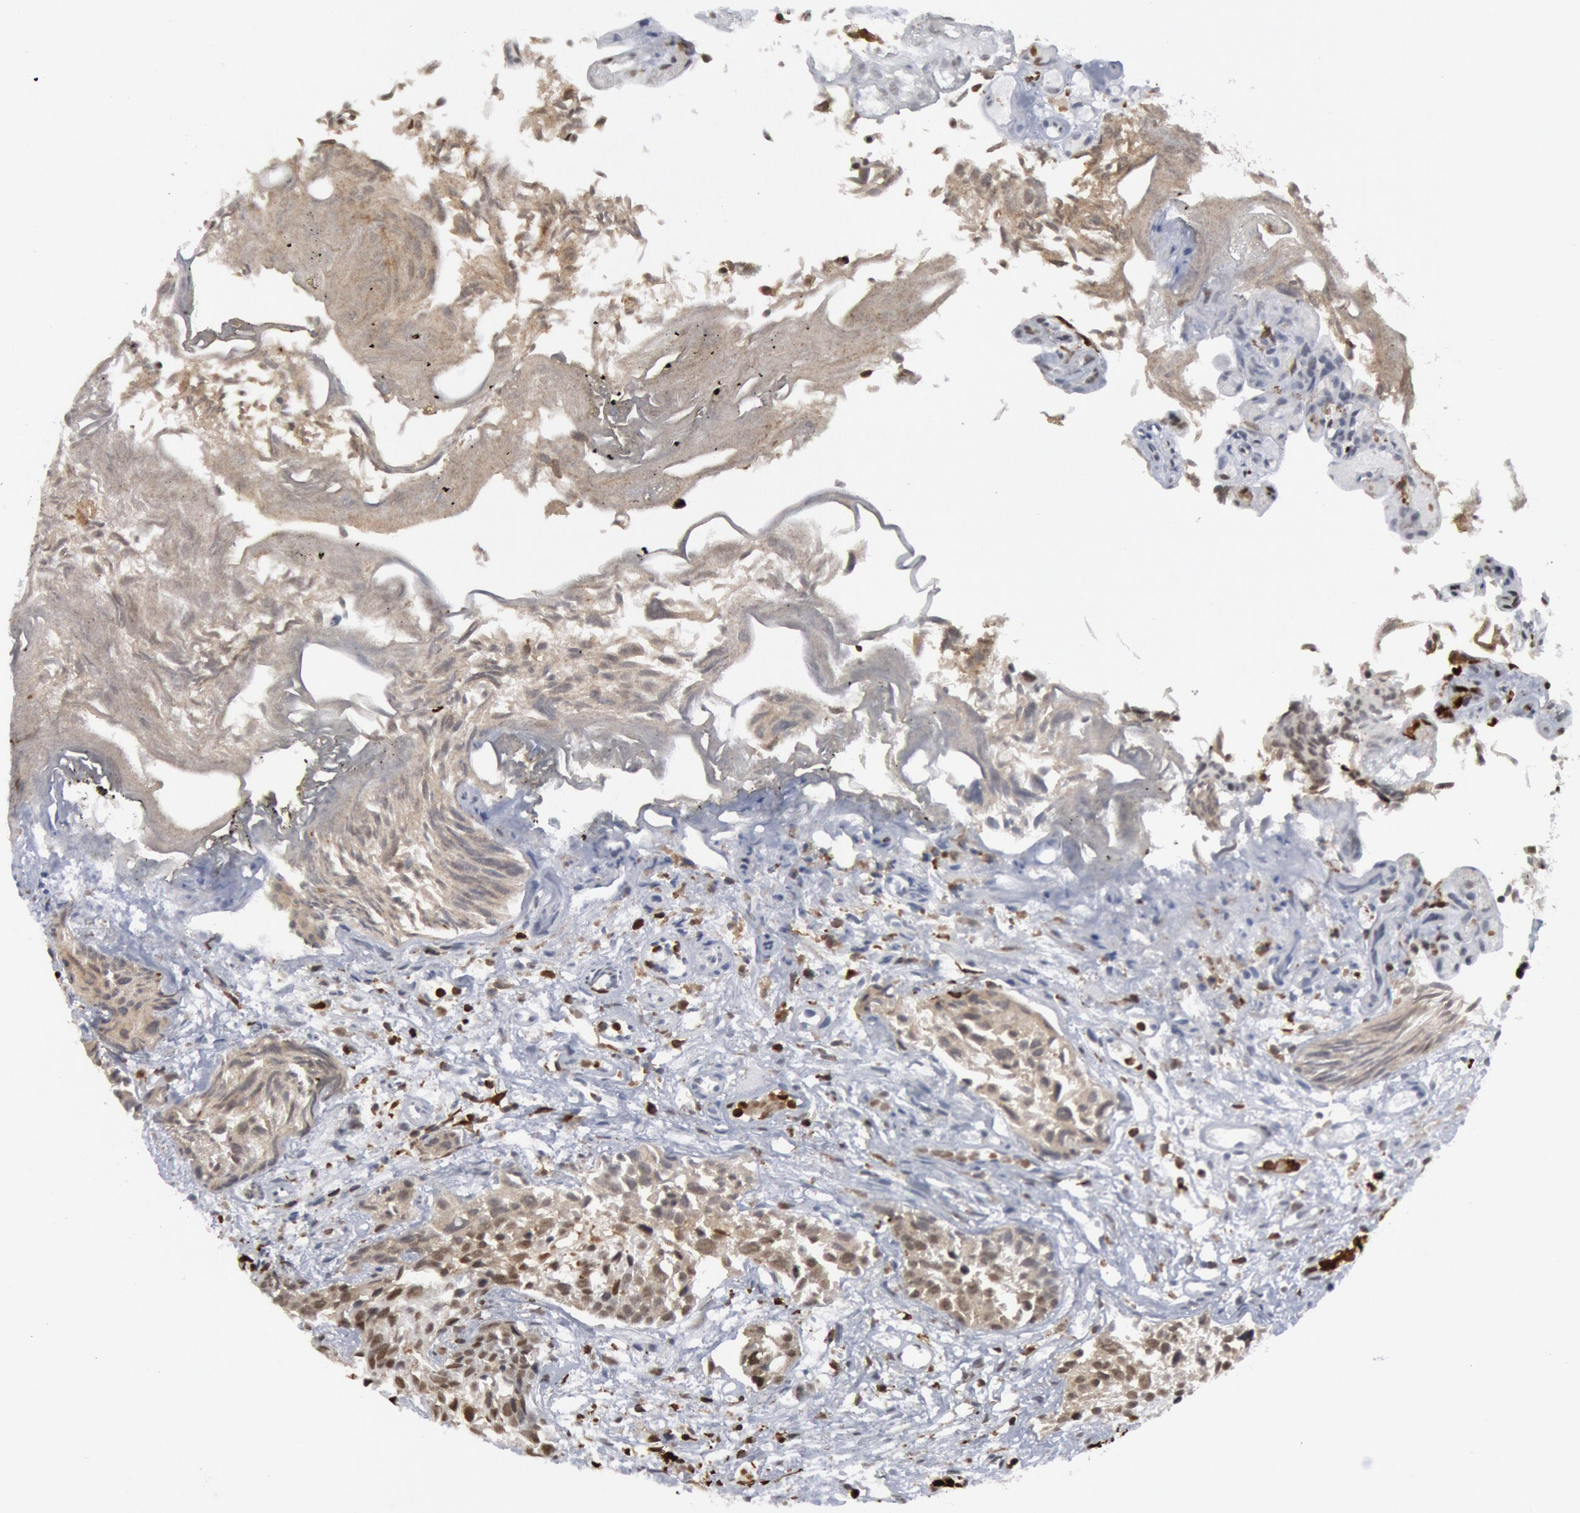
{"staining": {"intensity": "weak", "quantity": ">75%", "location": "cytoplasmic/membranous,nuclear"}, "tissue": "urothelial cancer", "cell_type": "Tumor cells", "image_type": "cancer", "snomed": [{"axis": "morphology", "description": "Urothelial carcinoma, High grade"}, {"axis": "topography", "description": "Urinary bladder"}], "caption": "Immunohistochemistry (DAB) staining of human high-grade urothelial carcinoma reveals weak cytoplasmic/membranous and nuclear protein positivity in about >75% of tumor cells. (DAB = brown stain, brightfield microscopy at high magnification).", "gene": "PTPN6", "patient": {"sex": "female", "age": 78}}